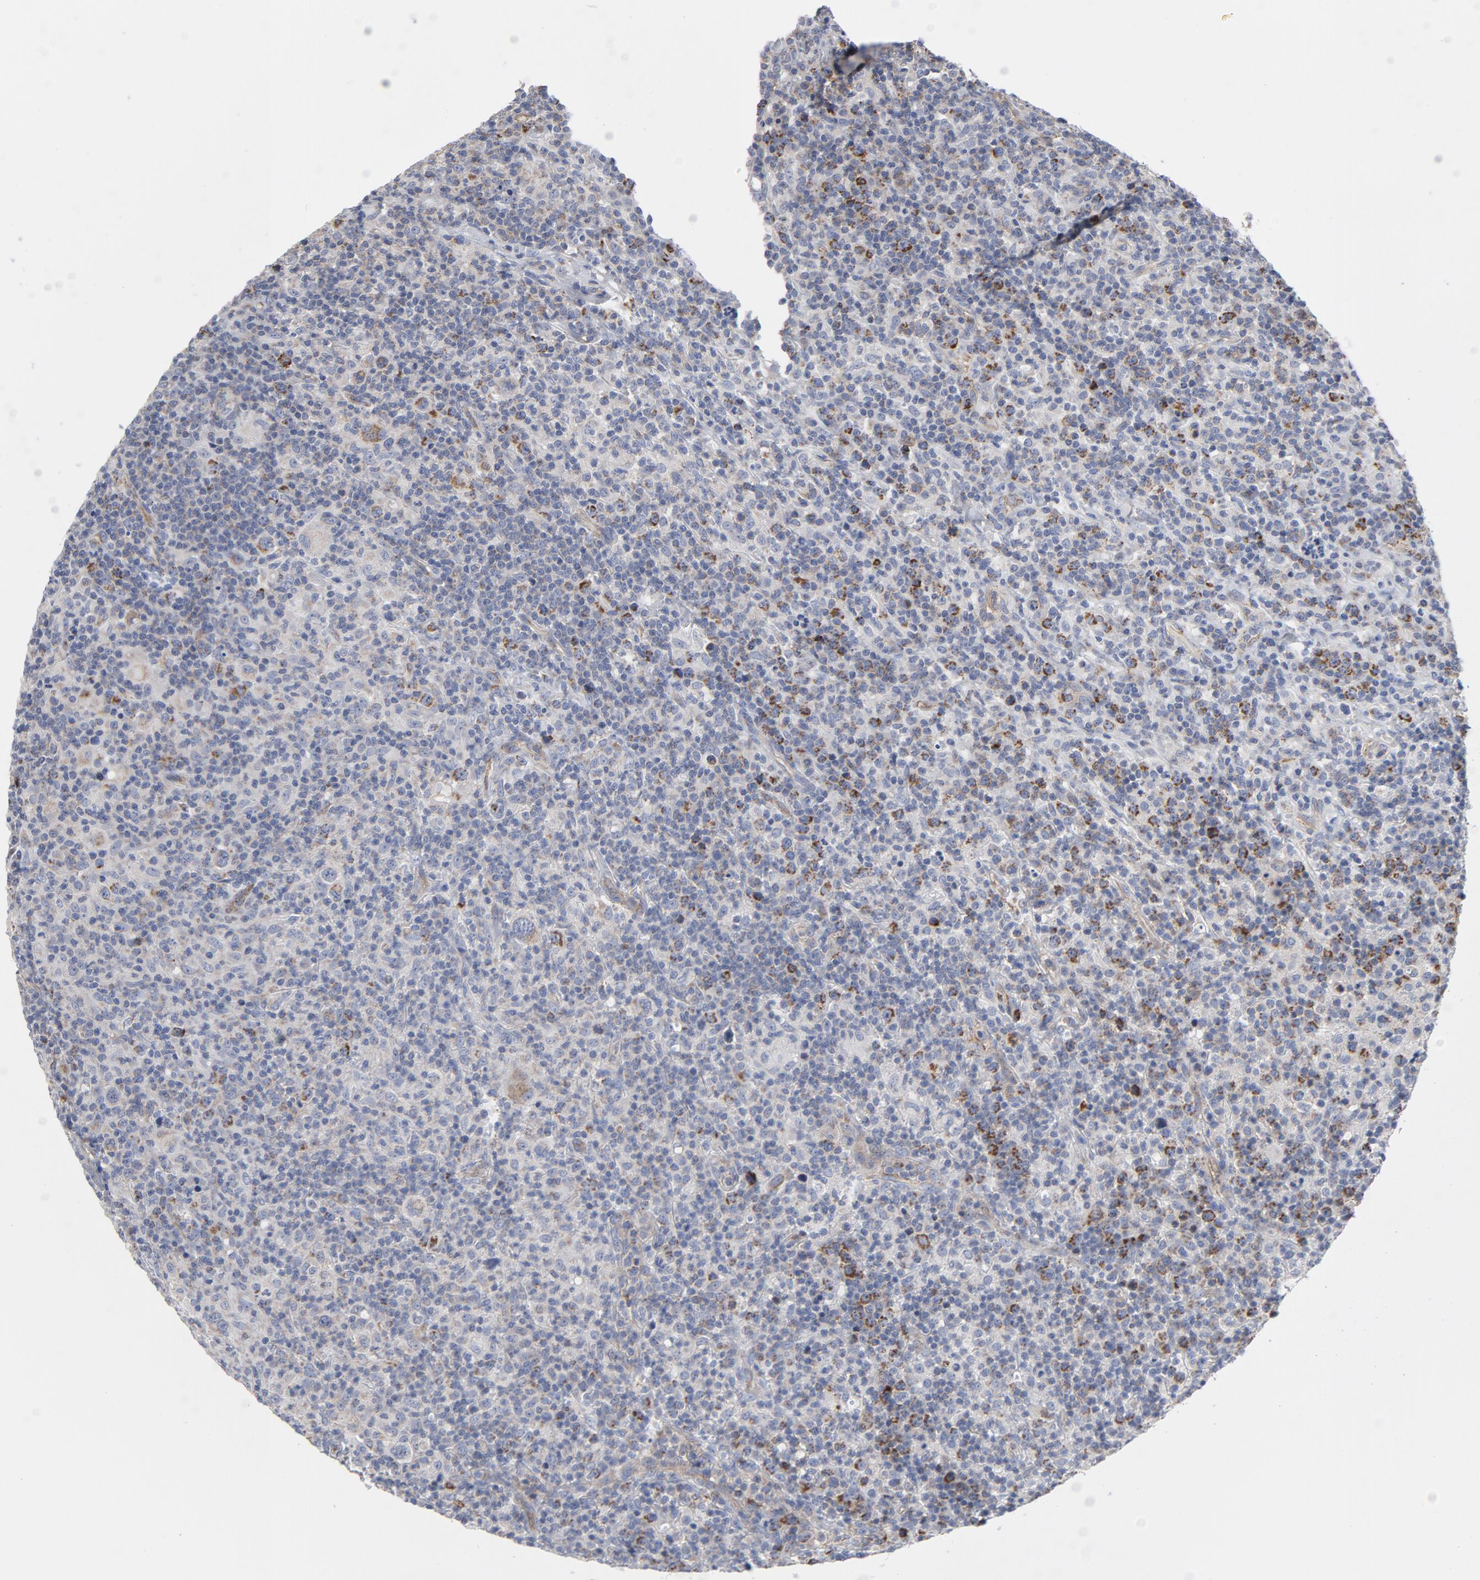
{"staining": {"intensity": "moderate", "quantity": "<25%", "location": "cytoplasmic/membranous"}, "tissue": "lymphoma", "cell_type": "Tumor cells", "image_type": "cancer", "snomed": [{"axis": "morphology", "description": "Hodgkin's disease, NOS"}, {"axis": "topography", "description": "Lymph node"}], "caption": "A high-resolution micrograph shows immunohistochemistry staining of lymphoma, which shows moderate cytoplasmic/membranous expression in about <25% of tumor cells. The staining is performed using DAB (3,3'-diaminobenzidine) brown chromogen to label protein expression. The nuclei are counter-stained blue using hematoxylin.", "gene": "OXA1L", "patient": {"sex": "male", "age": 65}}